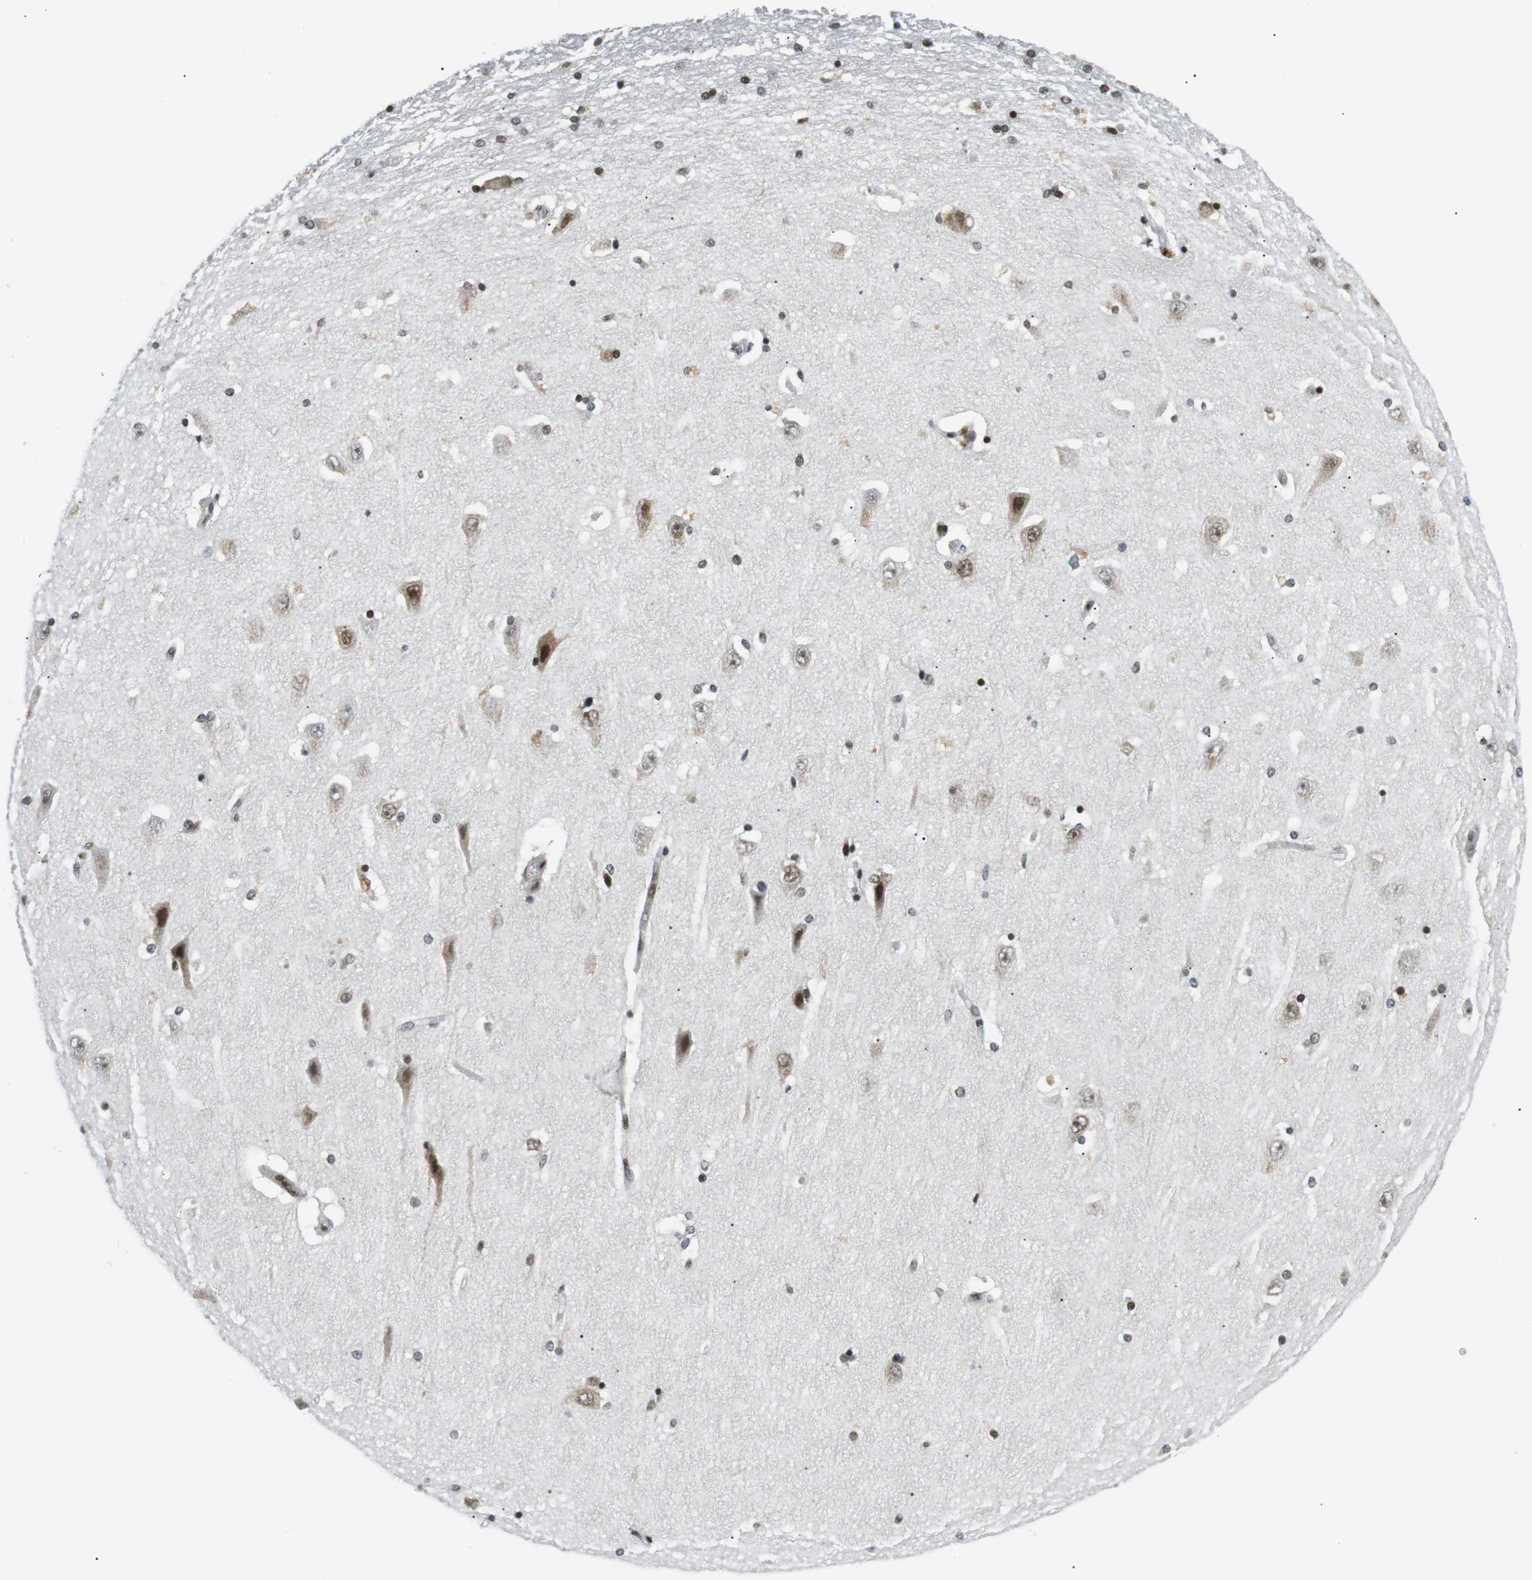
{"staining": {"intensity": "moderate", "quantity": "25%-75%", "location": "nuclear"}, "tissue": "hippocampus", "cell_type": "Glial cells", "image_type": "normal", "snomed": [{"axis": "morphology", "description": "Normal tissue, NOS"}, {"axis": "topography", "description": "Hippocampus"}], "caption": "The histopathology image demonstrates immunohistochemical staining of normal hippocampus. There is moderate nuclear expression is present in about 25%-75% of glial cells. (Stains: DAB (3,3'-diaminobenzidine) in brown, nuclei in blue, Microscopy: brightfield microscopy at high magnification).", "gene": "CDC27", "patient": {"sex": "female", "age": 54}}